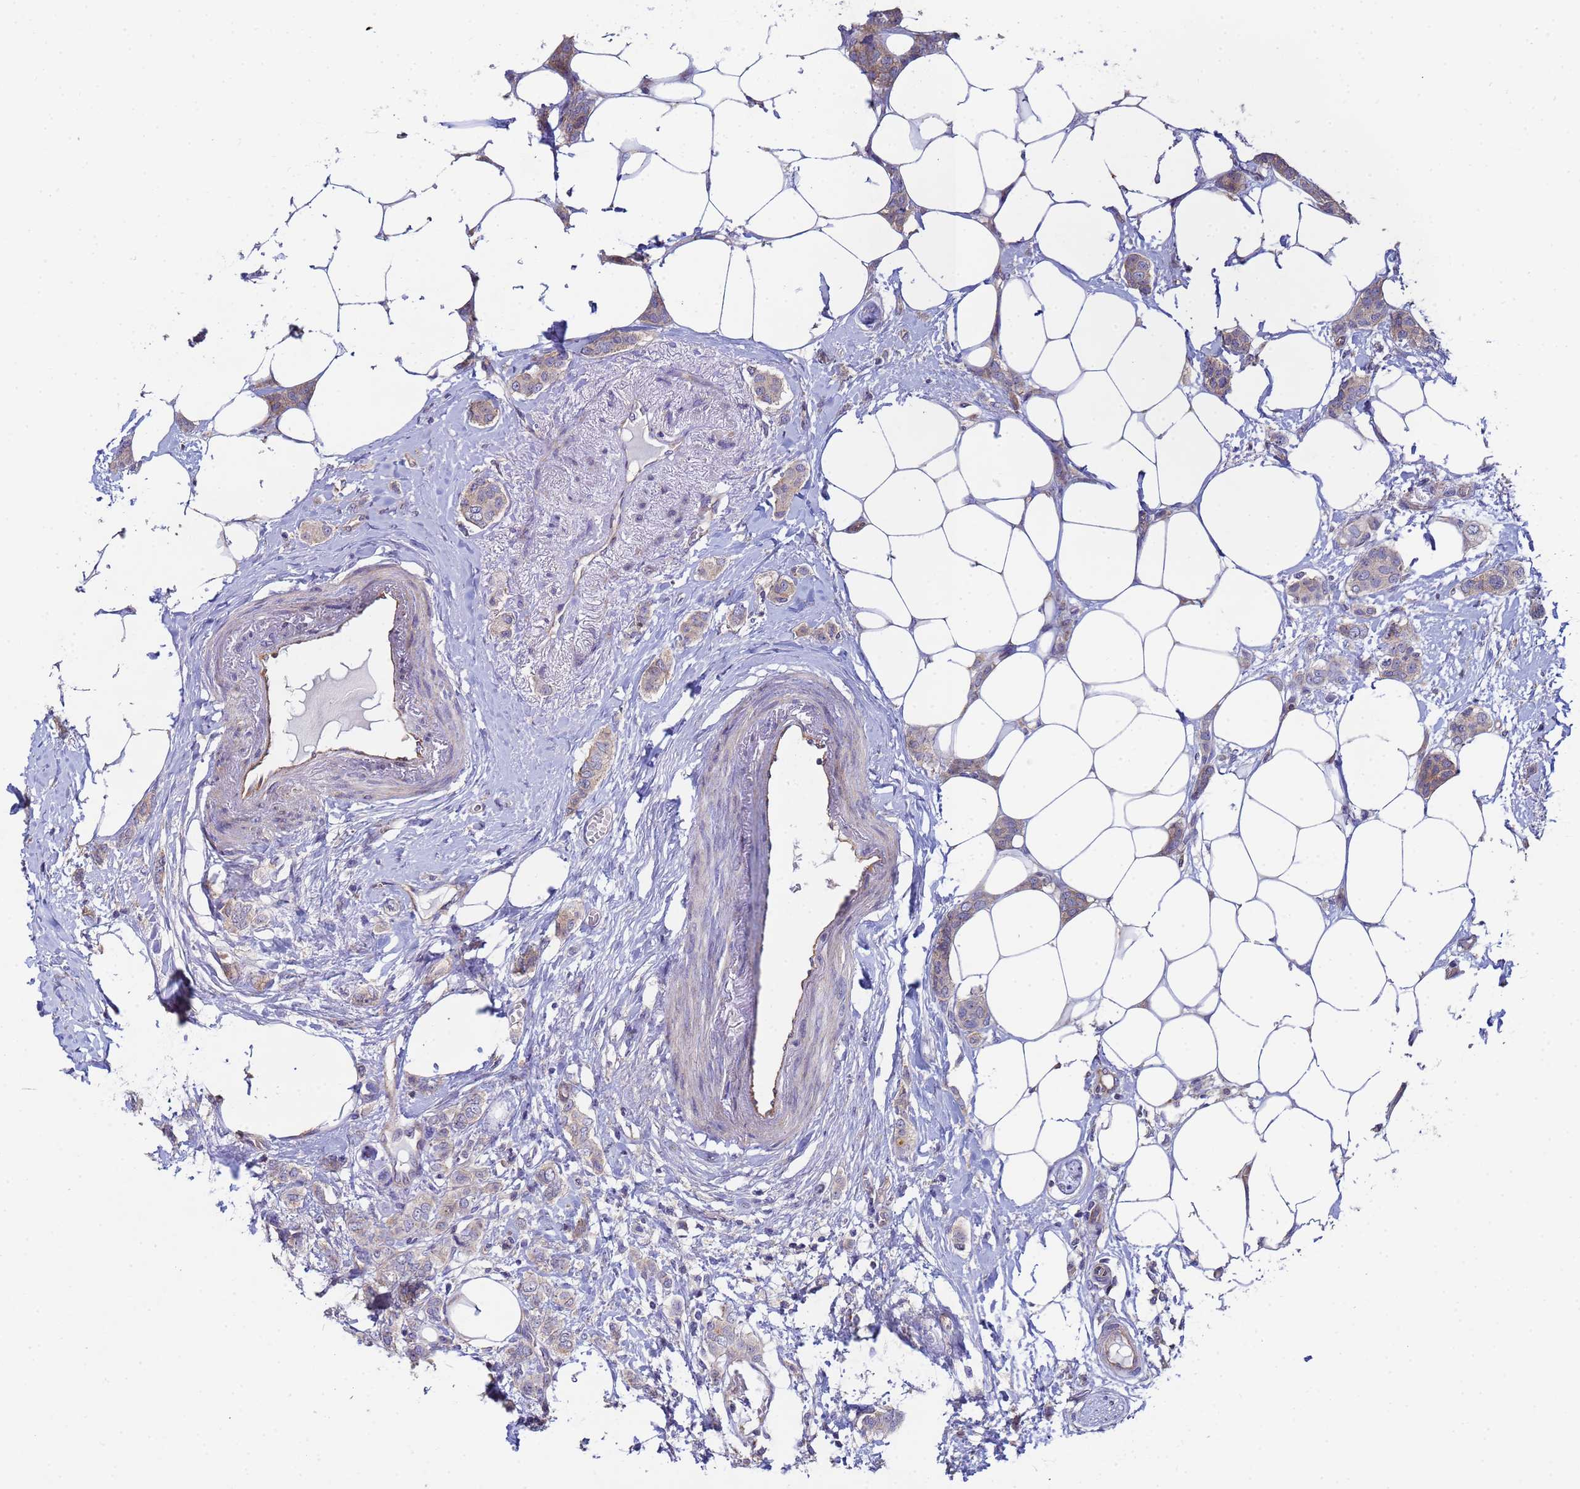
{"staining": {"intensity": "weak", "quantity": ">75%", "location": "cytoplasmic/membranous"}, "tissue": "breast cancer", "cell_type": "Tumor cells", "image_type": "cancer", "snomed": [{"axis": "morphology", "description": "Duct carcinoma"}, {"axis": "topography", "description": "Breast"}], "caption": "Immunohistochemical staining of breast intraductal carcinoma displays low levels of weak cytoplasmic/membranous protein staining in approximately >75% of tumor cells.", "gene": "CDC34", "patient": {"sex": "female", "age": 72}}